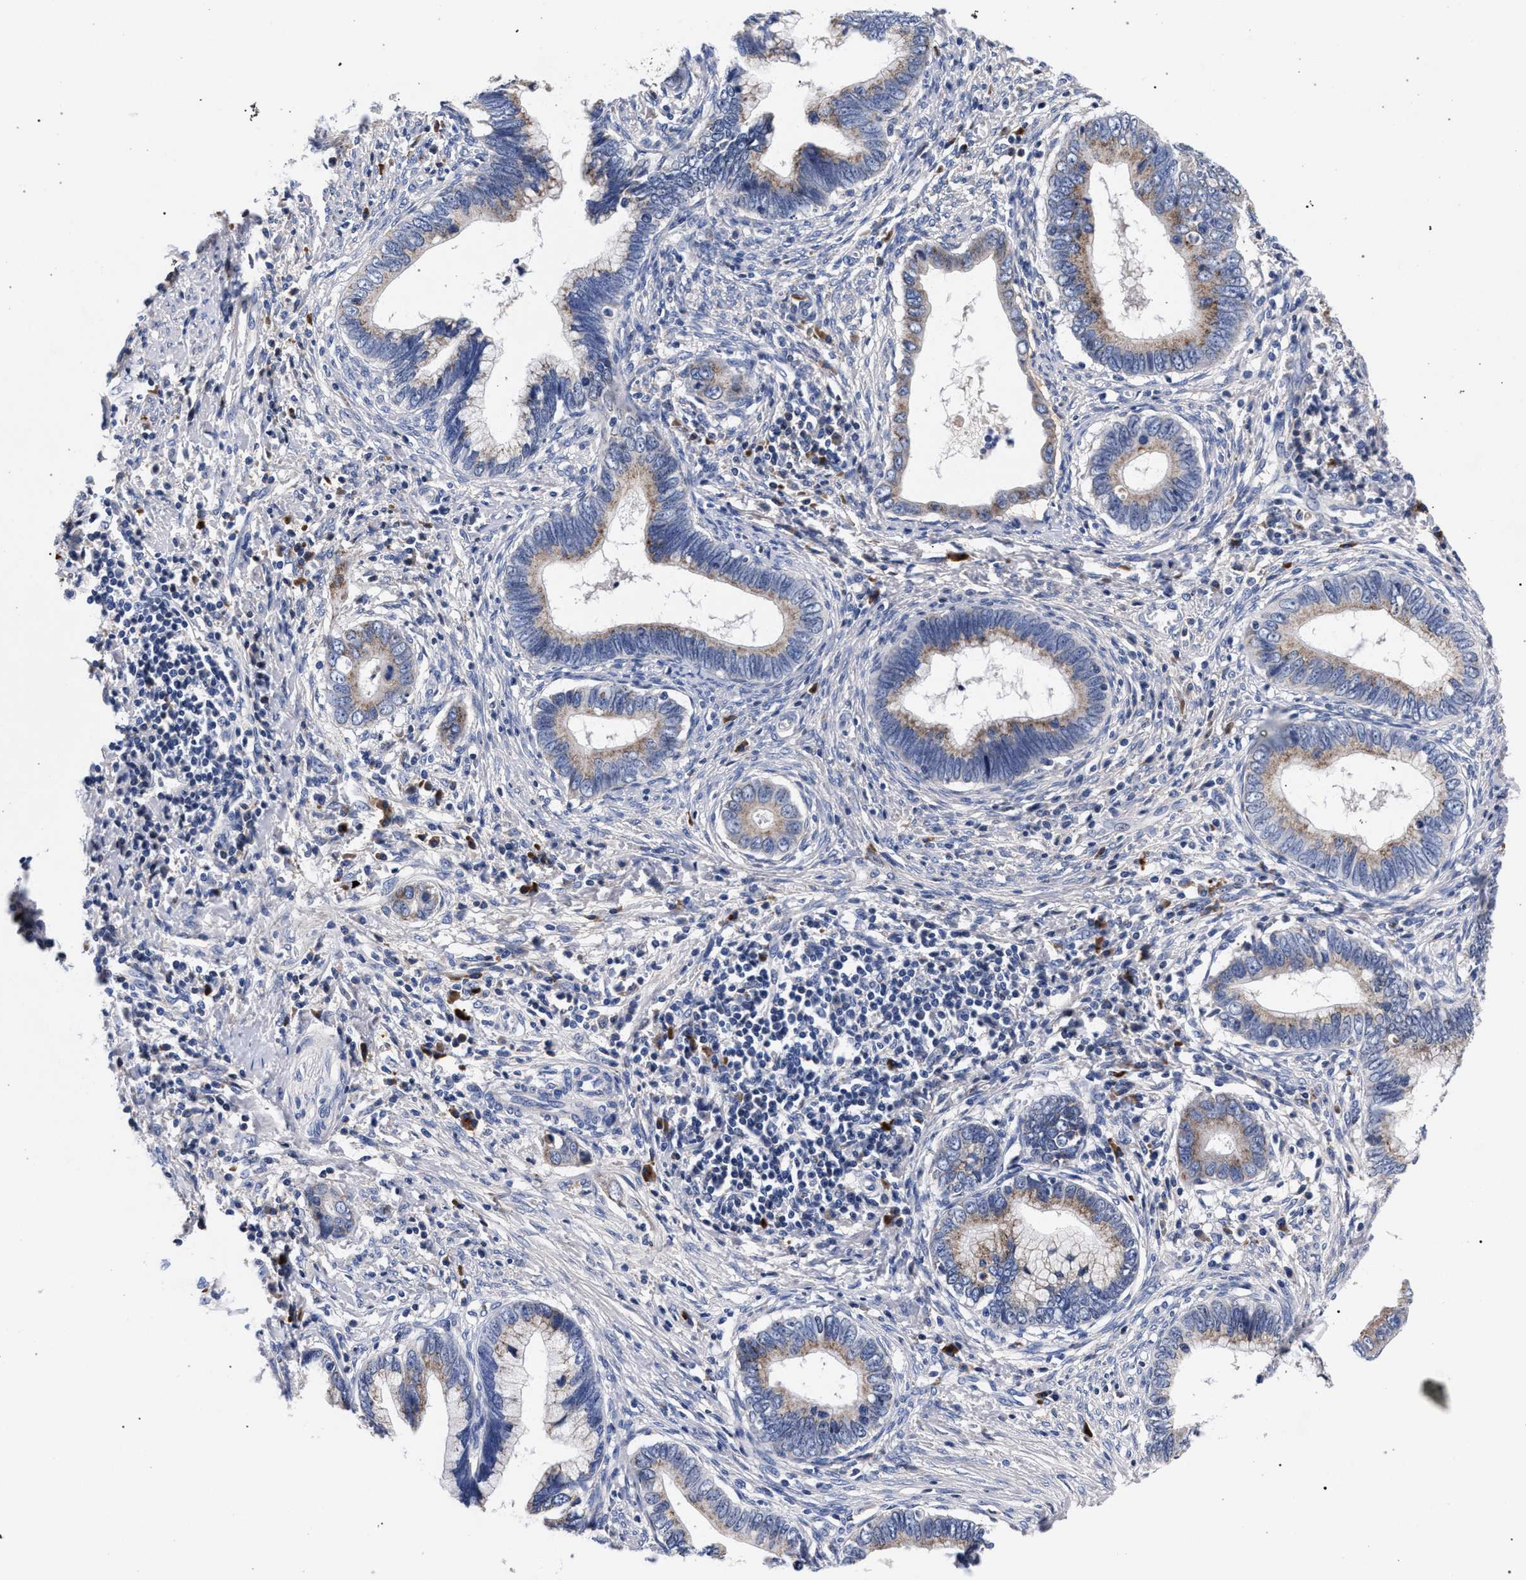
{"staining": {"intensity": "weak", "quantity": "<25%", "location": "cytoplasmic/membranous"}, "tissue": "cervical cancer", "cell_type": "Tumor cells", "image_type": "cancer", "snomed": [{"axis": "morphology", "description": "Adenocarcinoma, NOS"}, {"axis": "topography", "description": "Cervix"}], "caption": "This is an IHC histopathology image of cervical cancer (adenocarcinoma). There is no staining in tumor cells.", "gene": "ACOX1", "patient": {"sex": "female", "age": 44}}